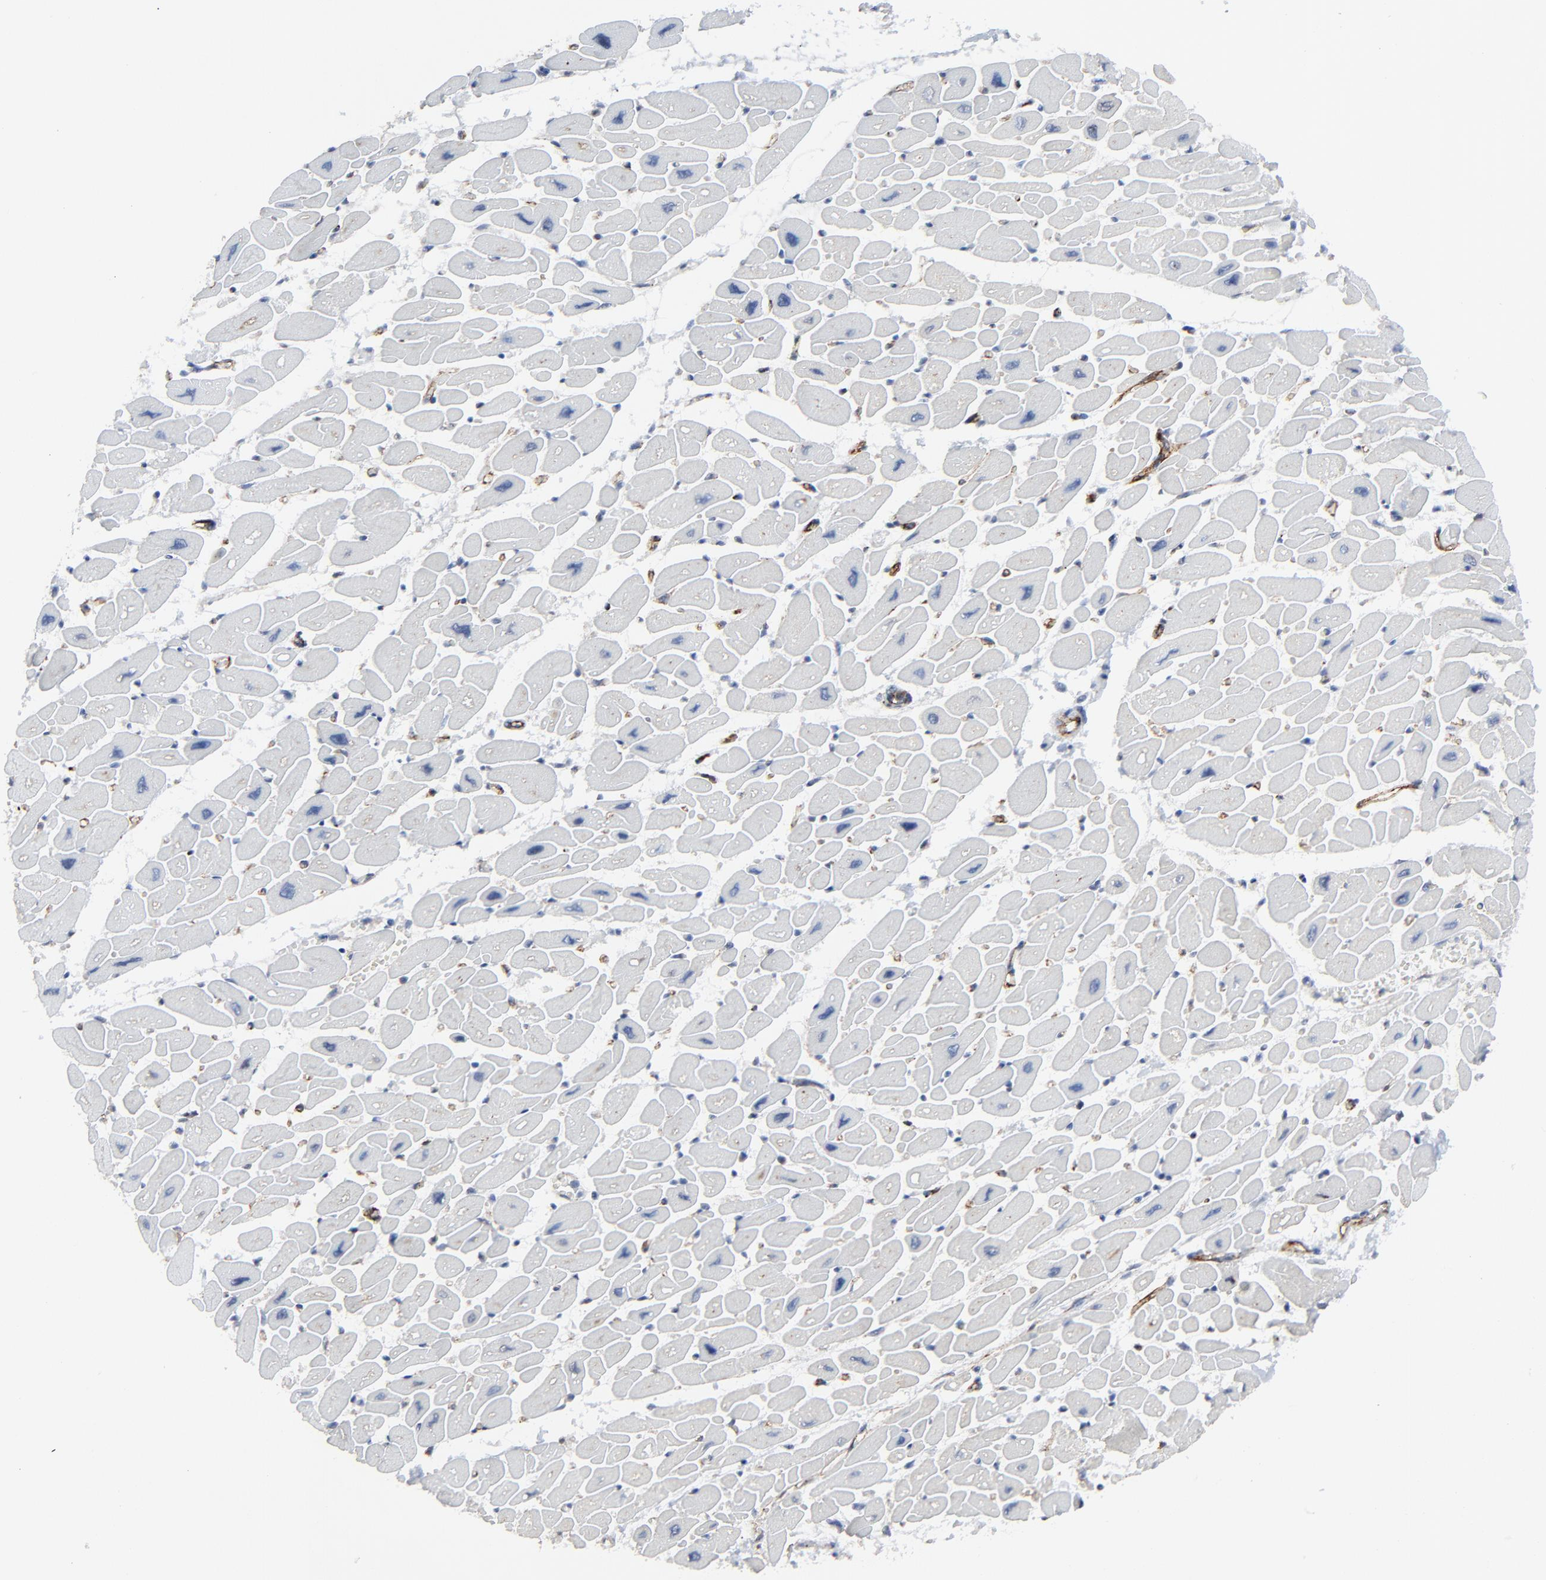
{"staining": {"intensity": "negative", "quantity": "none", "location": "none"}, "tissue": "heart muscle", "cell_type": "Cardiomyocytes", "image_type": "normal", "snomed": [{"axis": "morphology", "description": "Normal tissue, NOS"}, {"axis": "topography", "description": "Heart"}], "caption": "The image displays no staining of cardiomyocytes in benign heart muscle.", "gene": "BIRC3", "patient": {"sex": "female", "age": 54}}